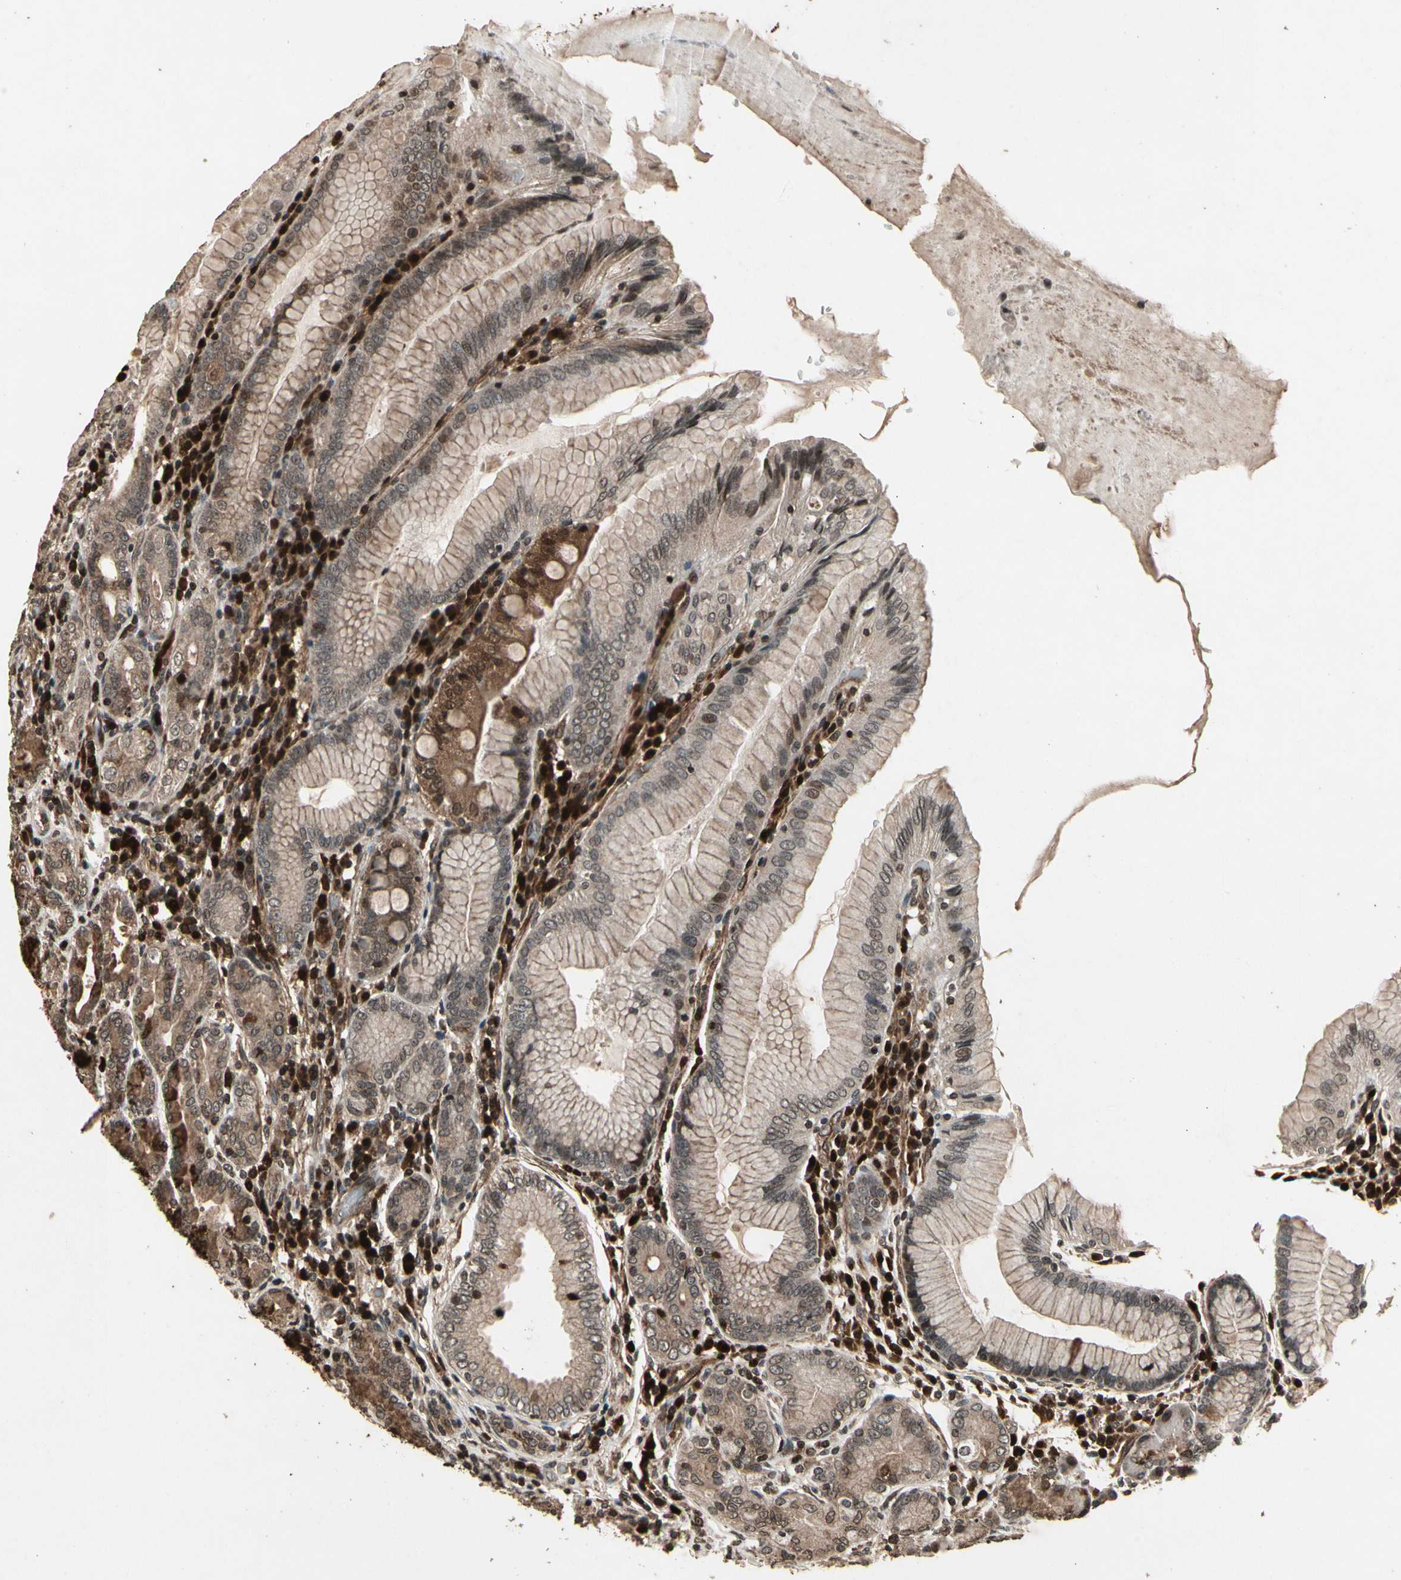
{"staining": {"intensity": "strong", "quantity": ">75%", "location": "cytoplasmic/membranous"}, "tissue": "stomach", "cell_type": "Glandular cells", "image_type": "normal", "snomed": [{"axis": "morphology", "description": "Normal tissue, NOS"}, {"axis": "topography", "description": "Stomach, lower"}], "caption": "Stomach stained with a brown dye demonstrates strong cytoplasmic/membranous positive staining in approximately >75% of glandular cells.", "gene": "GLRX", "patient": {"sex": "female", "age": 76}}